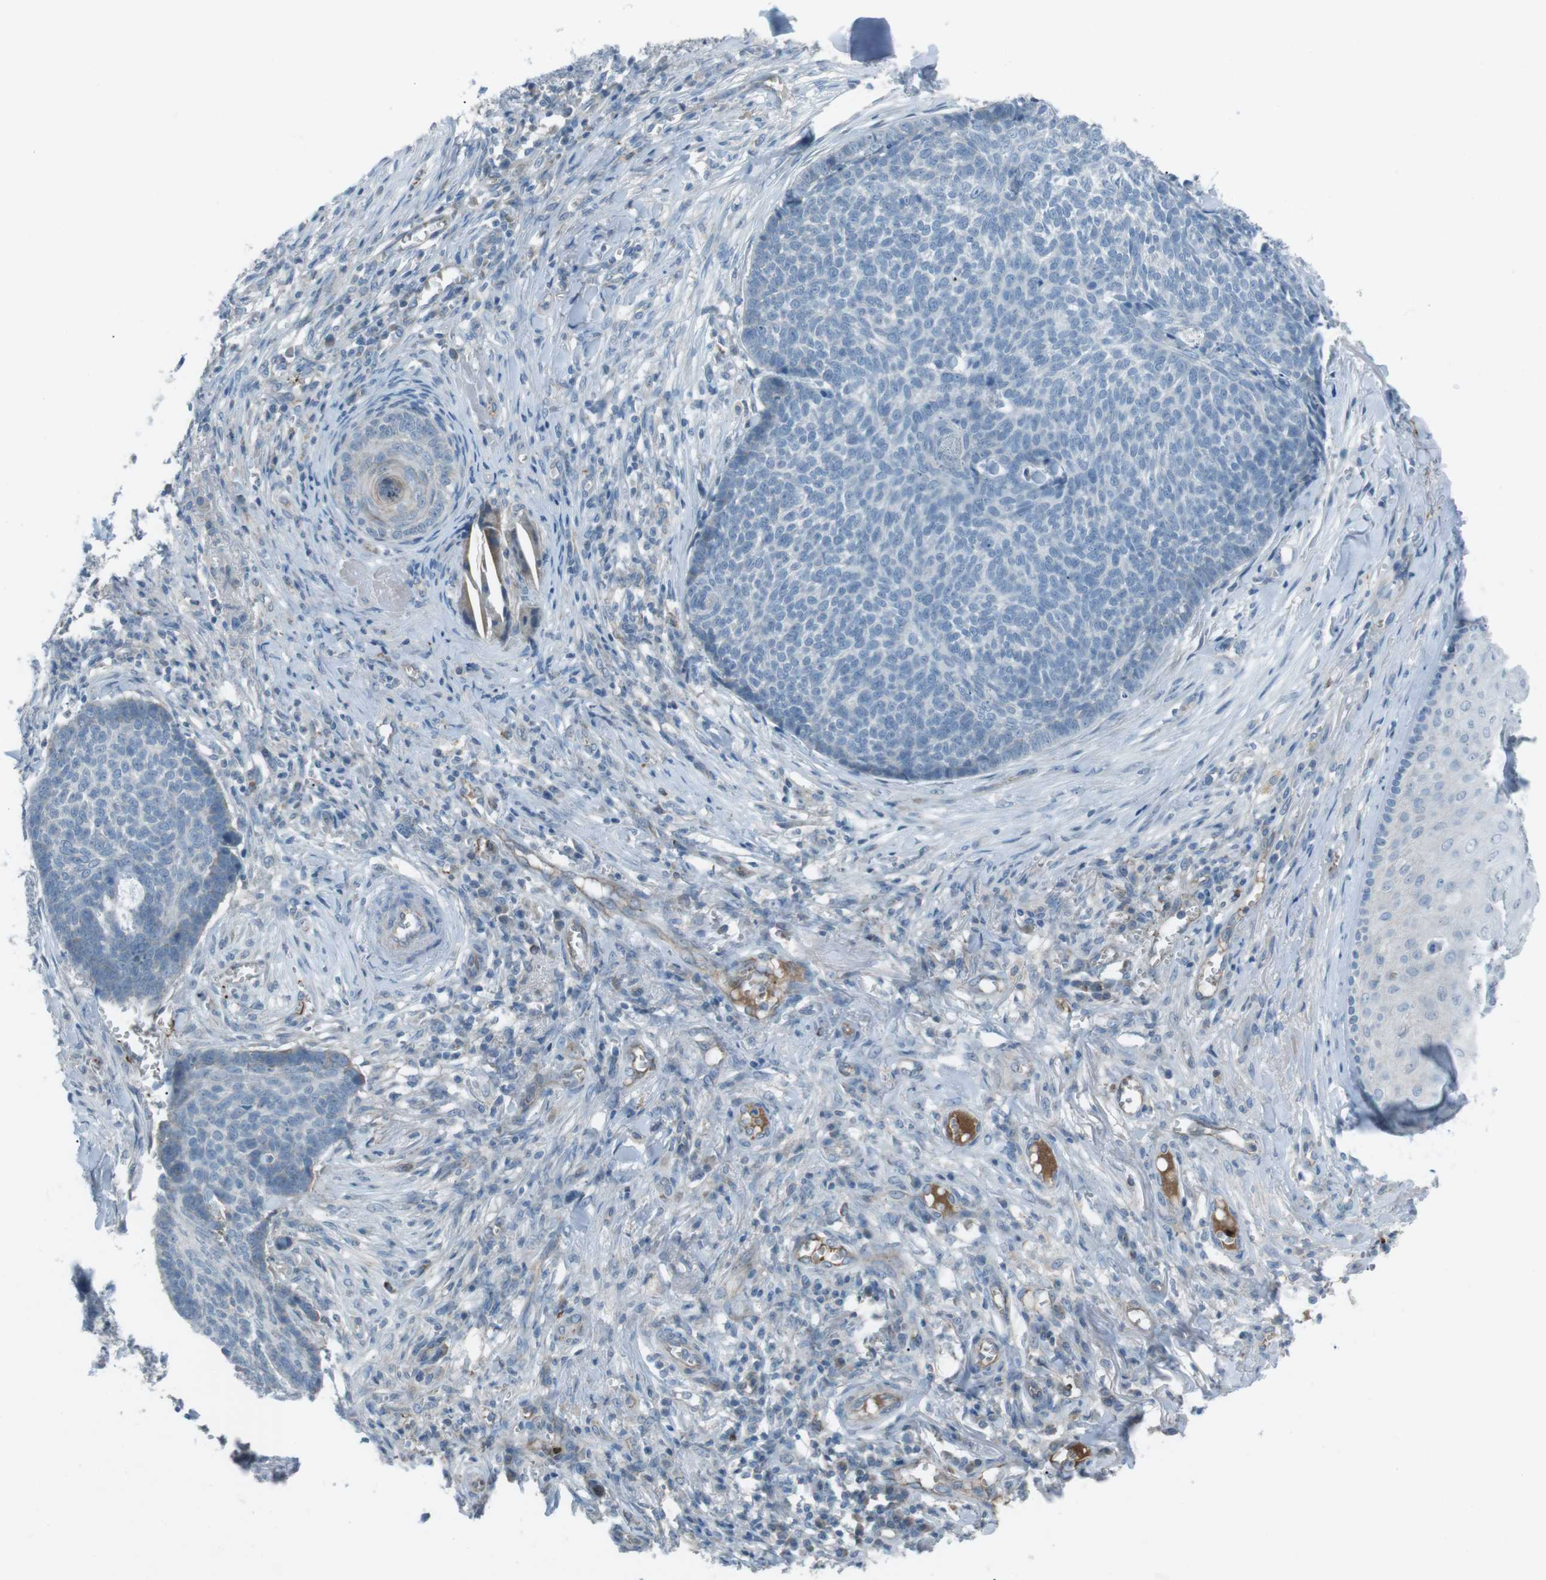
{"staining": {"intensity": "negative", "quantity": "none", "location": "none"}, "tissue": "skin cancer", "cell_type": "Tumor cells", "image_type": "cancer", "snomed": [{"axis": "morphology", "description": "Basal cell carcinoma"}, {"axis": "topography", "description": "Skin"}], "caption": "This is an immunohistochemistry (IHC) micrograph of skin cancer. There is no expression in tumor cells.", "gene": "SPTA1", "patient": {"sex": "male", "age": 84}}